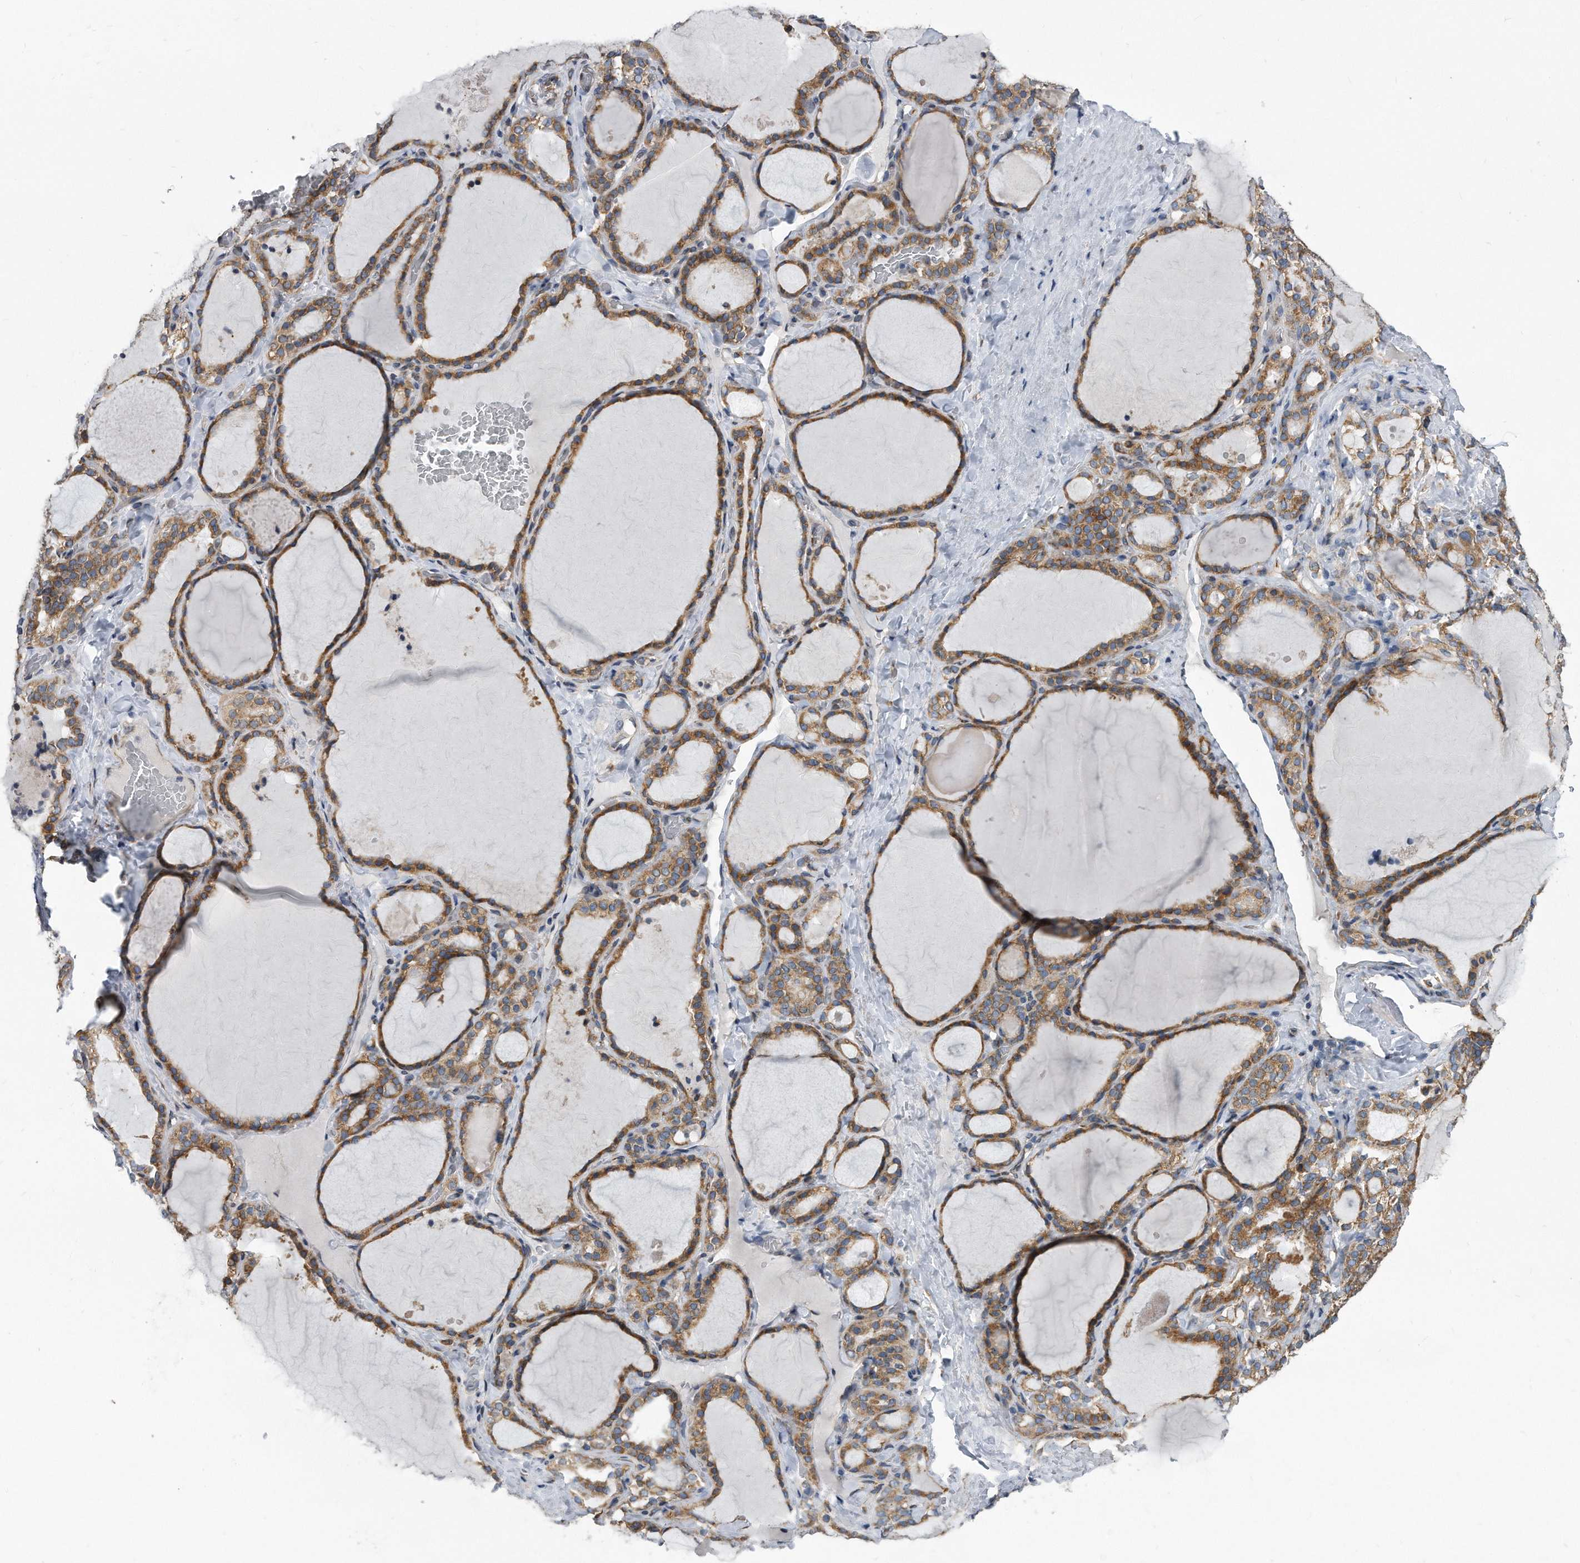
{"staining": {"intensity": "moderate", "quantity": ">75%", "location": "cytoplasmic/membranous"}, "tissue": "thyroid gland", "cell_type": "Glandular cells", "image_type": "normal", "snomed": [{"axis": "morphology", "description": "Normal tissue, NOS"}, {"axis": "topography", "description": "Thyroid gland"}], "caption": "Immunohistochemical staining of unremarkable thyroid gland shows medium levels of moderate cytoplasmic/membranous staining in approximately >75% of glandular cells.", "gene": "CCDC47", "patient": {"sex": "female", "age": 22}}